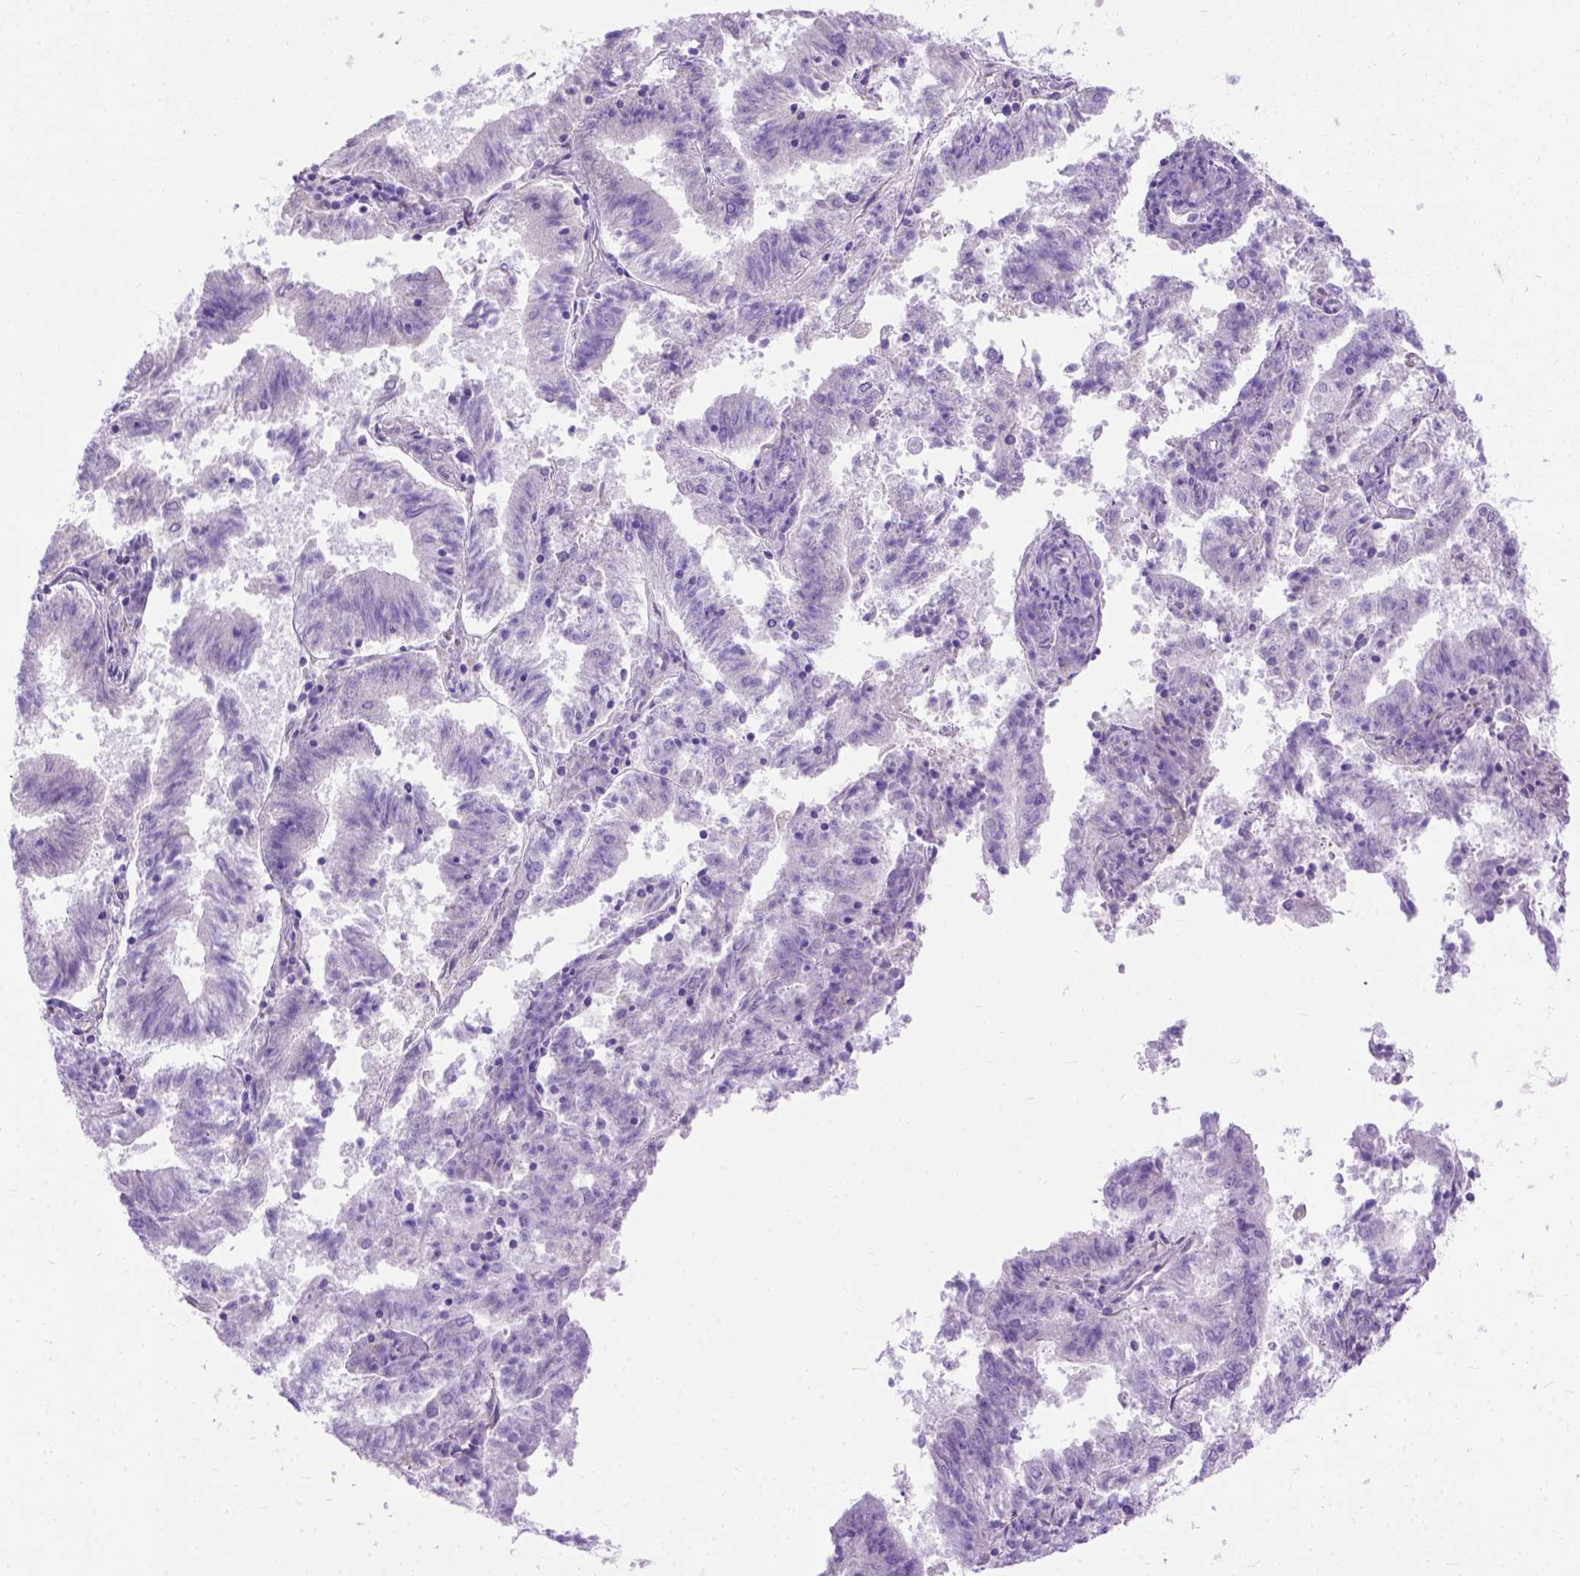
{"staining": {"intensity": "negative", "quantity": "none", "location": "none"}, "tissue": "endometrial cancer", "cell_type": "Tumor cells", "image_type": "cancer", "snomed": [{"axis": "morphology", "description": "Adenocarcinoma, NOS"}, {"axis": "topography", "description": "Endometrium"}], "caption": "This is a micrograph of immunohistochemistry (IHC) staining of endometrial cancer (adenocarcinoma), which shows no expression in tumor cells.", "gene": "ODAD3", "patient": {"sex": "female", "age": 82}}